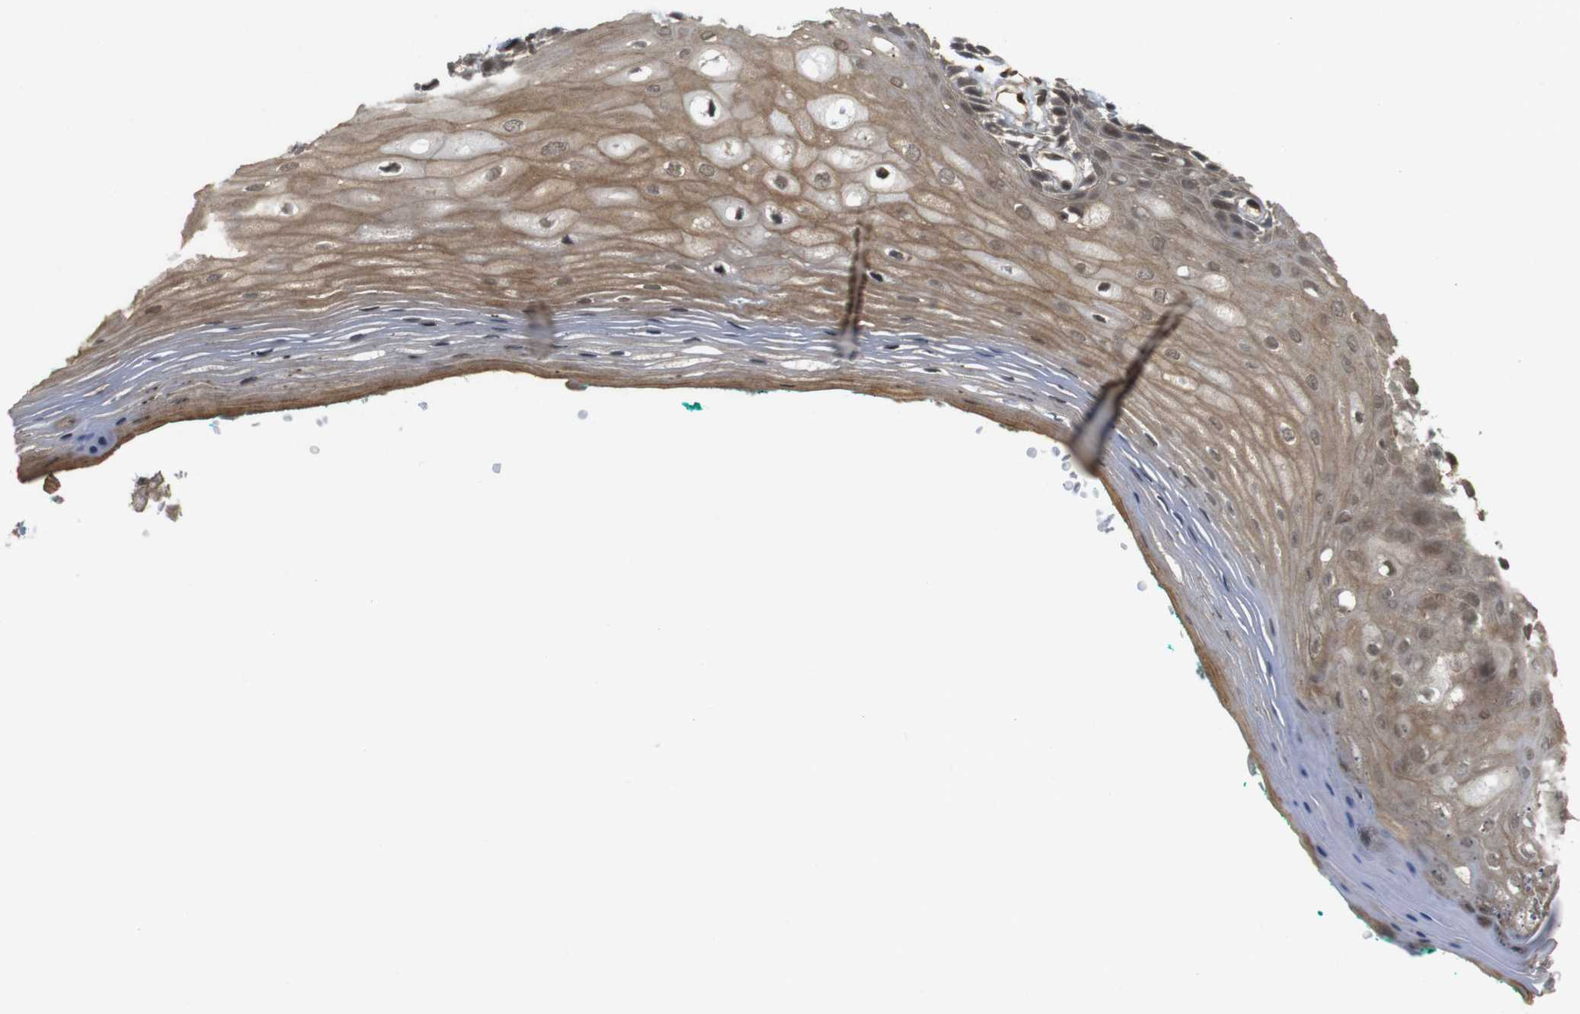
{"staining": {"intensity": "moderate", "quantity": ">75%", "location": "cytoplasmic/membranous,nuclear"}, "tissue": "oral mucosa", "cell_type": "Squamous epithelial cells", "image_type": "normal", "snomed": [{"axis": "morphology", "description": "Normal tissue, NOS"}, {"axis": "topography", "description": "Skeletal muscle"}, {"axis": "topography", "description": "Oral tissue"}, {"axis": "topography", "description": "Peripheral nerve tissue"}], "caption": "Oral mucosa was stained to show a protein in brown. There is medium levels of moderate cytoplasmic/membranous,nuclear positivity in approximately >75% of squamous epithelial cells. Immunohistochemistry stains the protein of interest in brown and the nuclei are stained blue.", "gene": "SP2", "patient": {"sex": "female", "age": 84}}